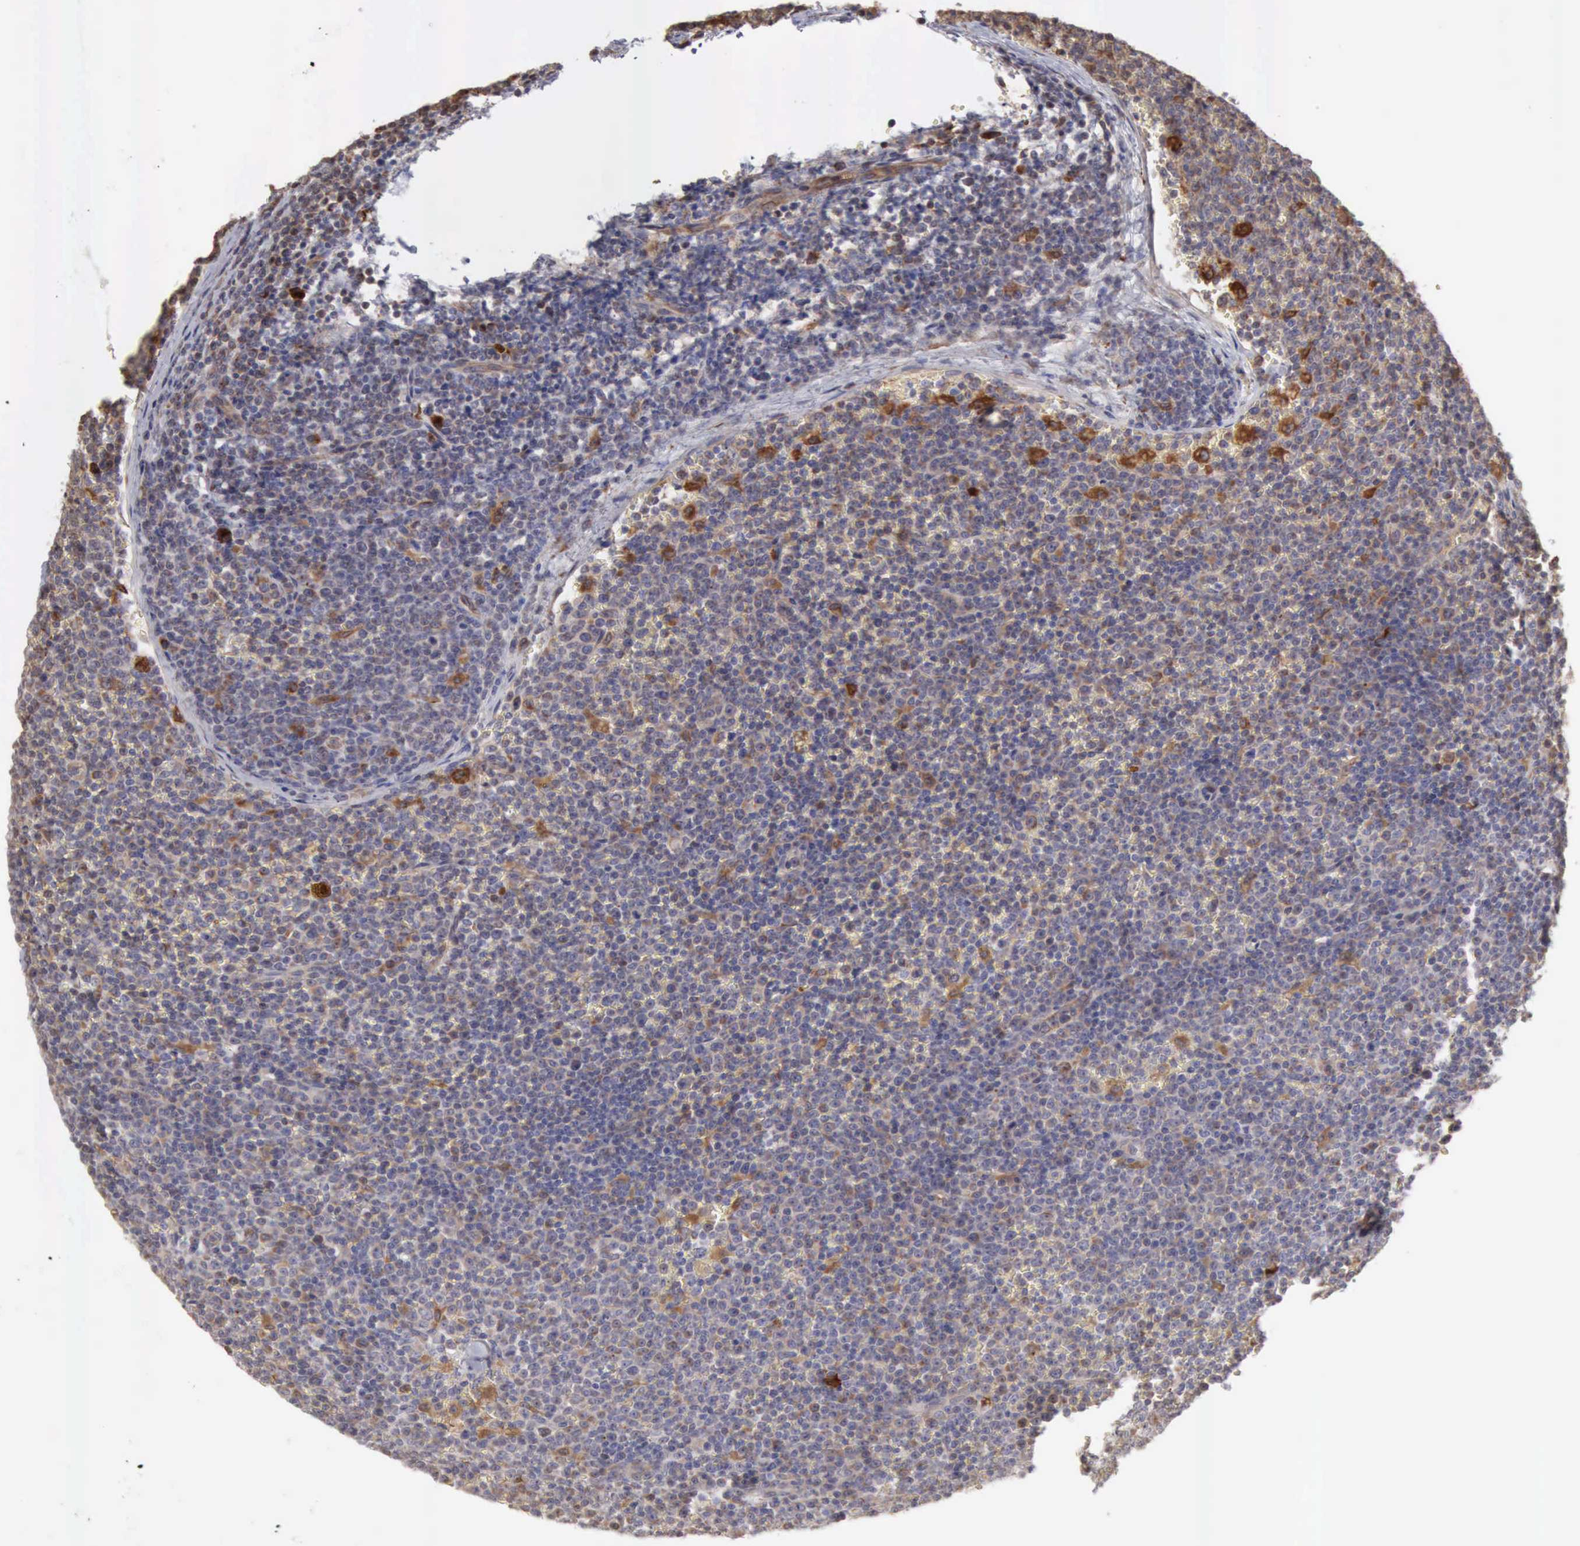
{"staining": {"intensity": "weak", "quantity": "<25%", "location": "cytoplasmic/membranous,nuclear"}, "tissue": "lymphoma", "cell_type": "Tumor cells", "image_type": "cancer", "snomed": [{"axis": "morphology", "description": "Malignant lymphoma, non-Hodgkin's type, Low grade"}, {"axis": "topography", "description": "Lymph node"}], "caption": "DAB (3,3'-diaminobenzidine) immunohistochemical staining of human lymphoma exhibits no significant positivity in tumor cells.", "gene": "APOL2", "patient": {"sex": "male", "age": 50}}